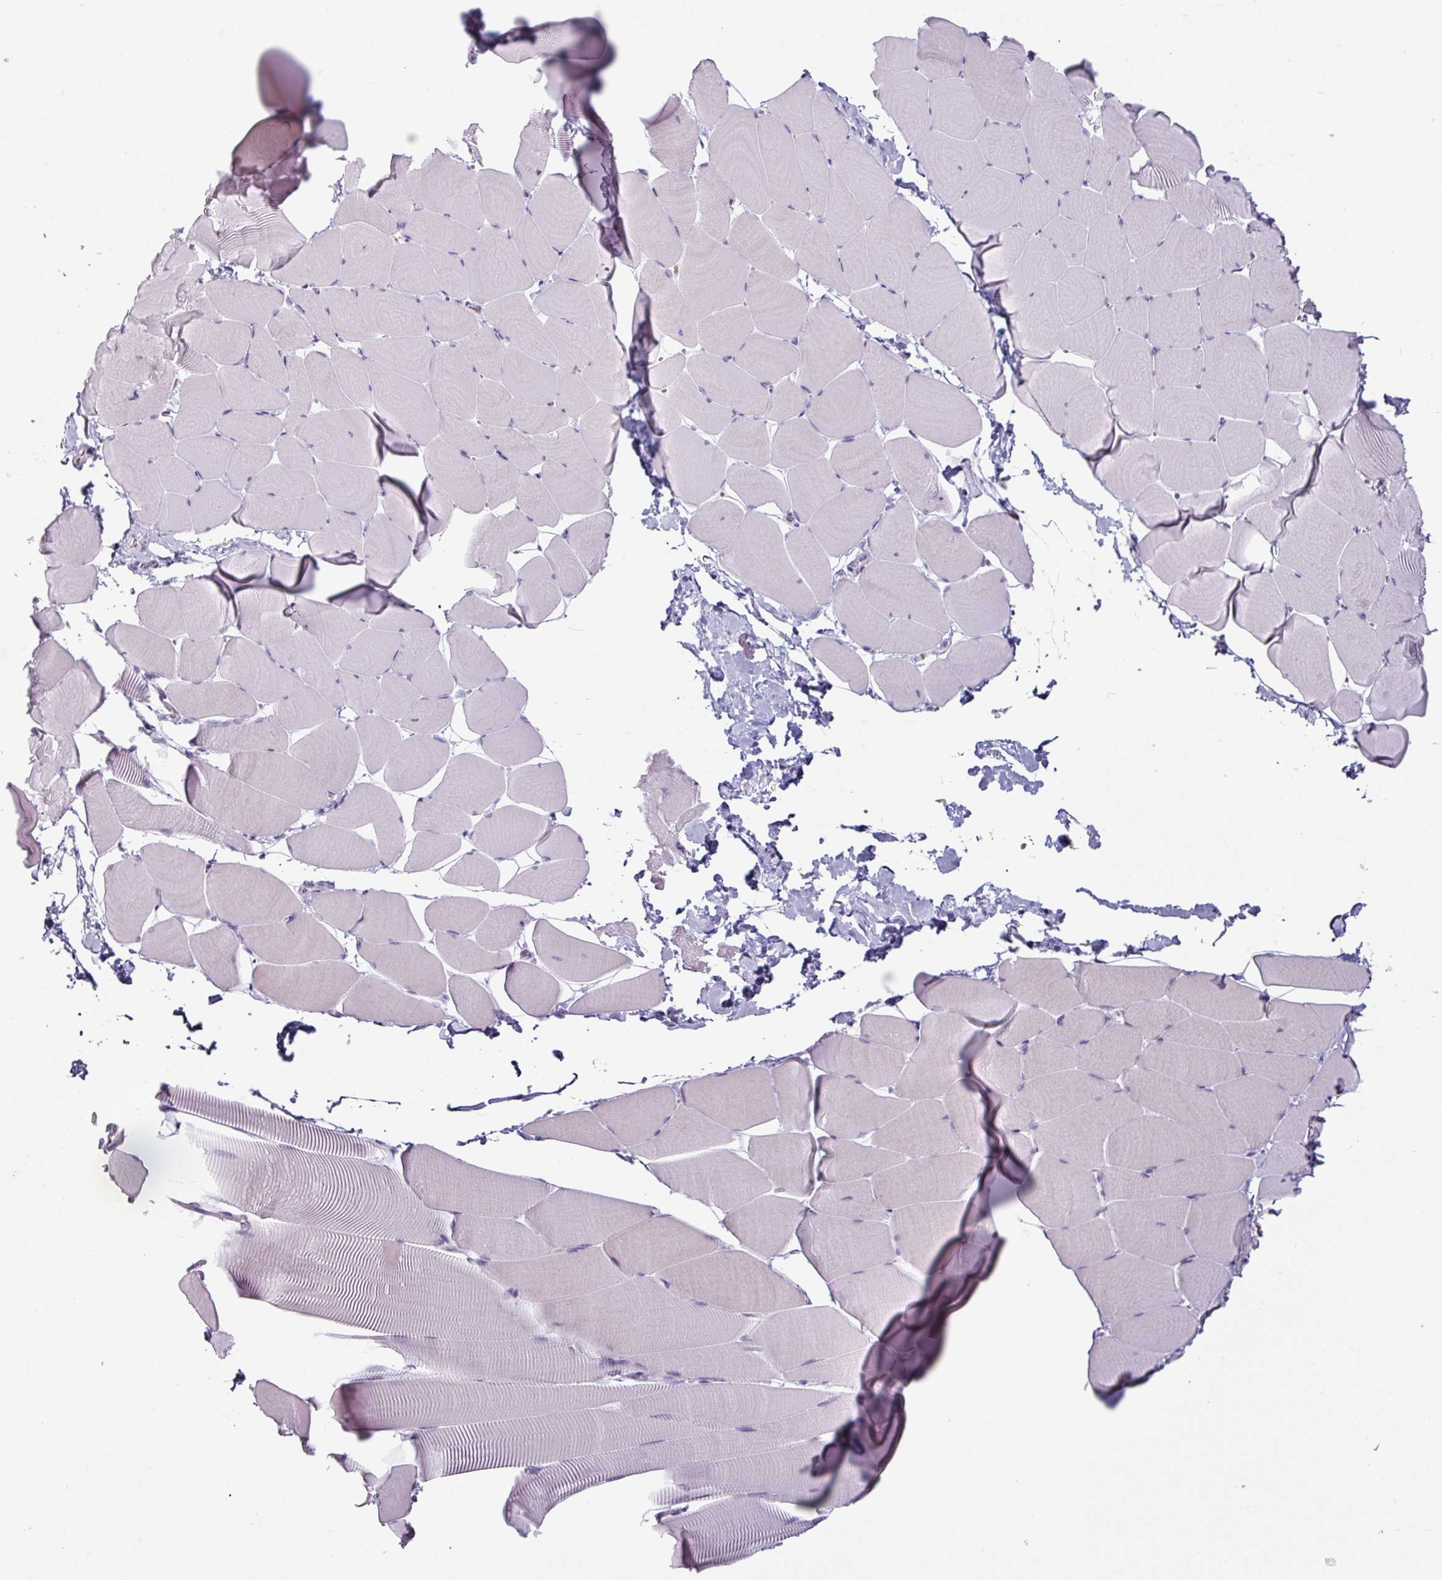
{"staining": {"intensity": "negative", "quantity": "none", "location": "none"}, "tissue": "skeletal muscle", "cell_type": "Myocytes", "image_type": "normal", "snomed": [{"axis": "morphology", "description": "Normal tissue, NOS"}, {"axis": "topography", "description": "Skeletal muscle"}], "caption": "A micrograph of skeletal muscle stained for a protein exhibits no brown staining in myocytes.", "gene": "CLCA1", "patient": {"sex": "male", "age": 25}}